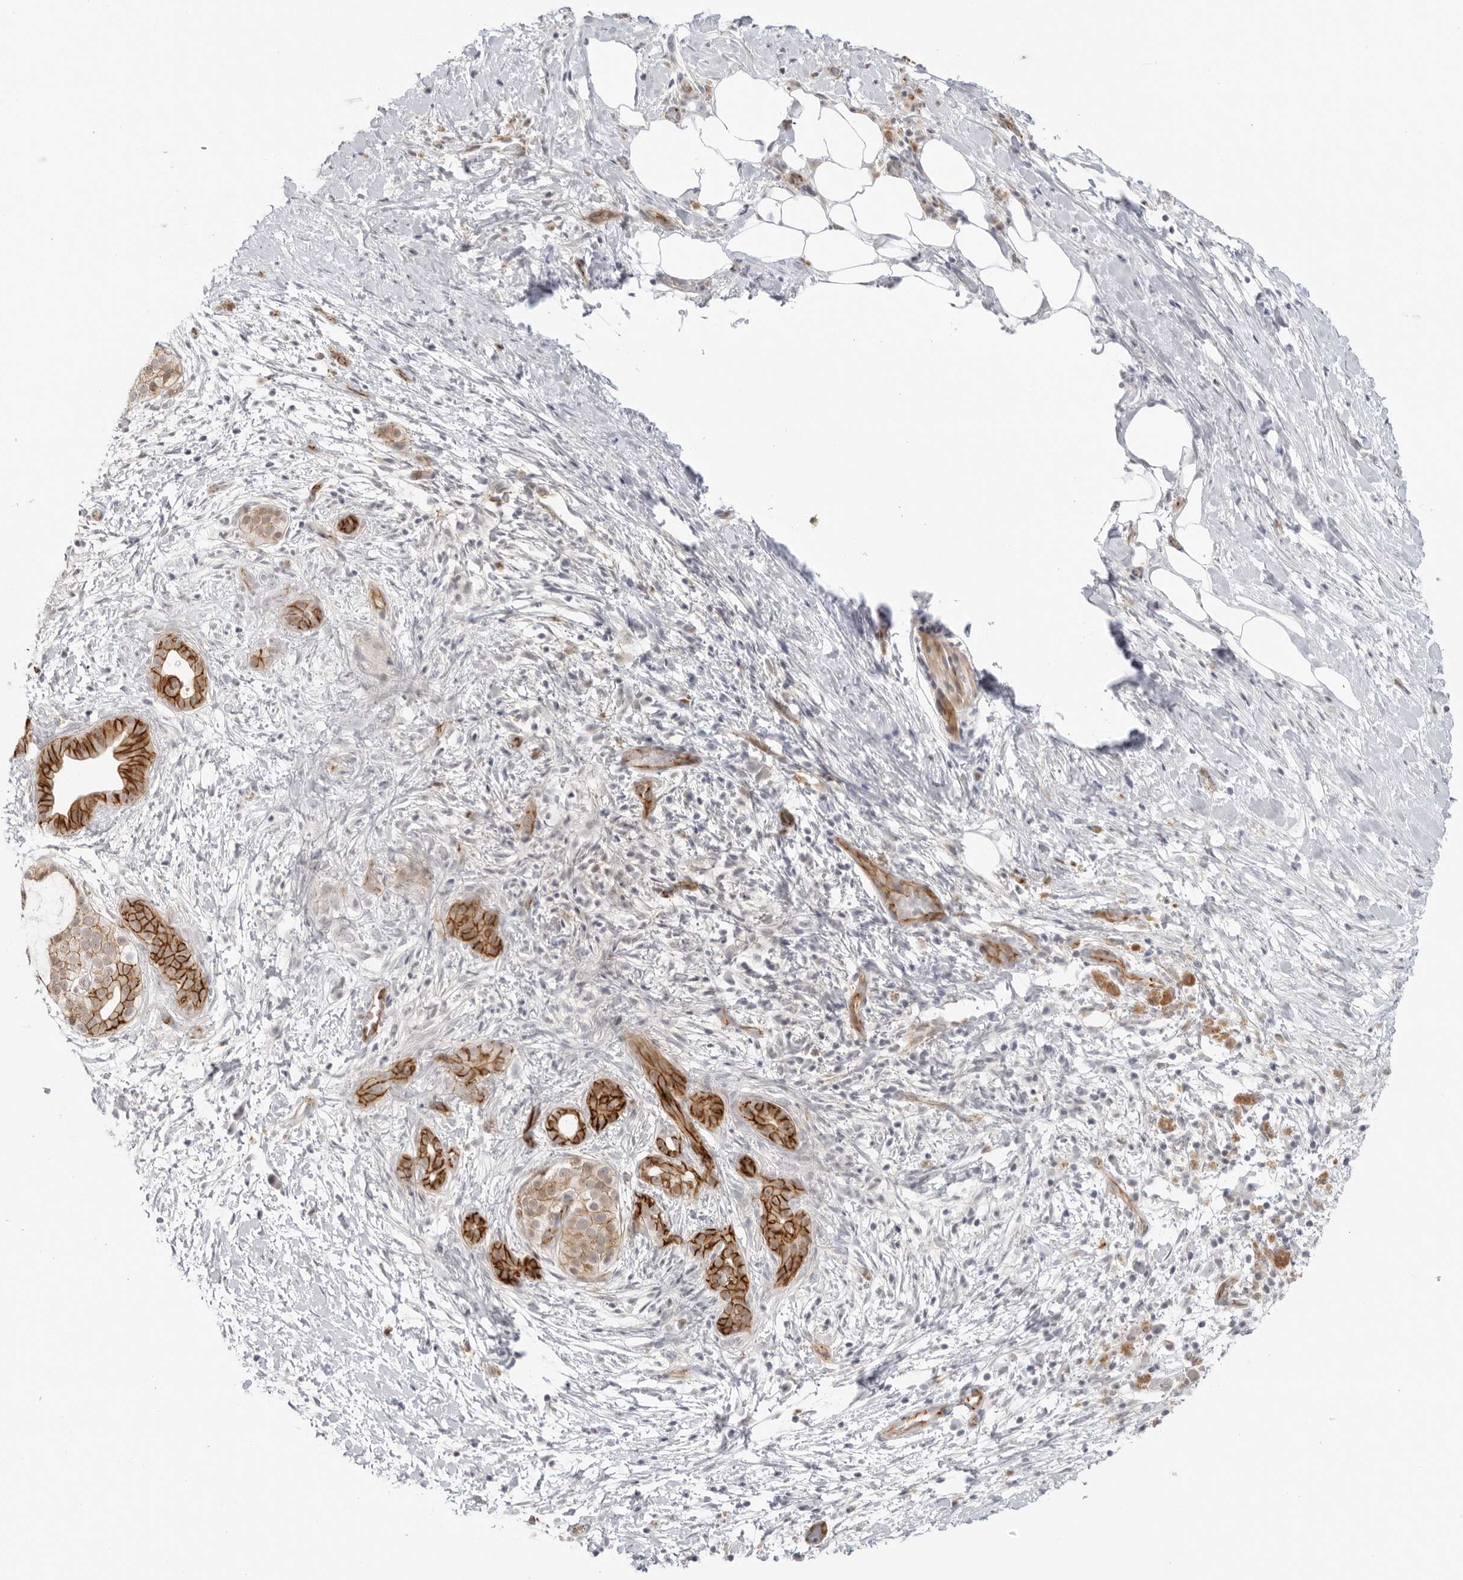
{"staining": {"intensity": "strong", "quantity": ">75%", "location": "cytoplasmic/membranous"}, "tissue": "pancreatic cancer", "cell_type": "Tumor cells", "image_type": "cancer", "snomed": [{"axis": "morphology", "description": "Adenocarcinoma, NOS"}, {"axis": "topography", "description": "Pancreas"}], "caption": "The photomicrograph shows immunohistochemical staining of pancreatic cancer. There is strong cytoplasmic/membranous staining is identified in approximately >75% of tumor cells.", "gene": "TRAPPC3", "patient": {"sex": "male", "age": 58}}